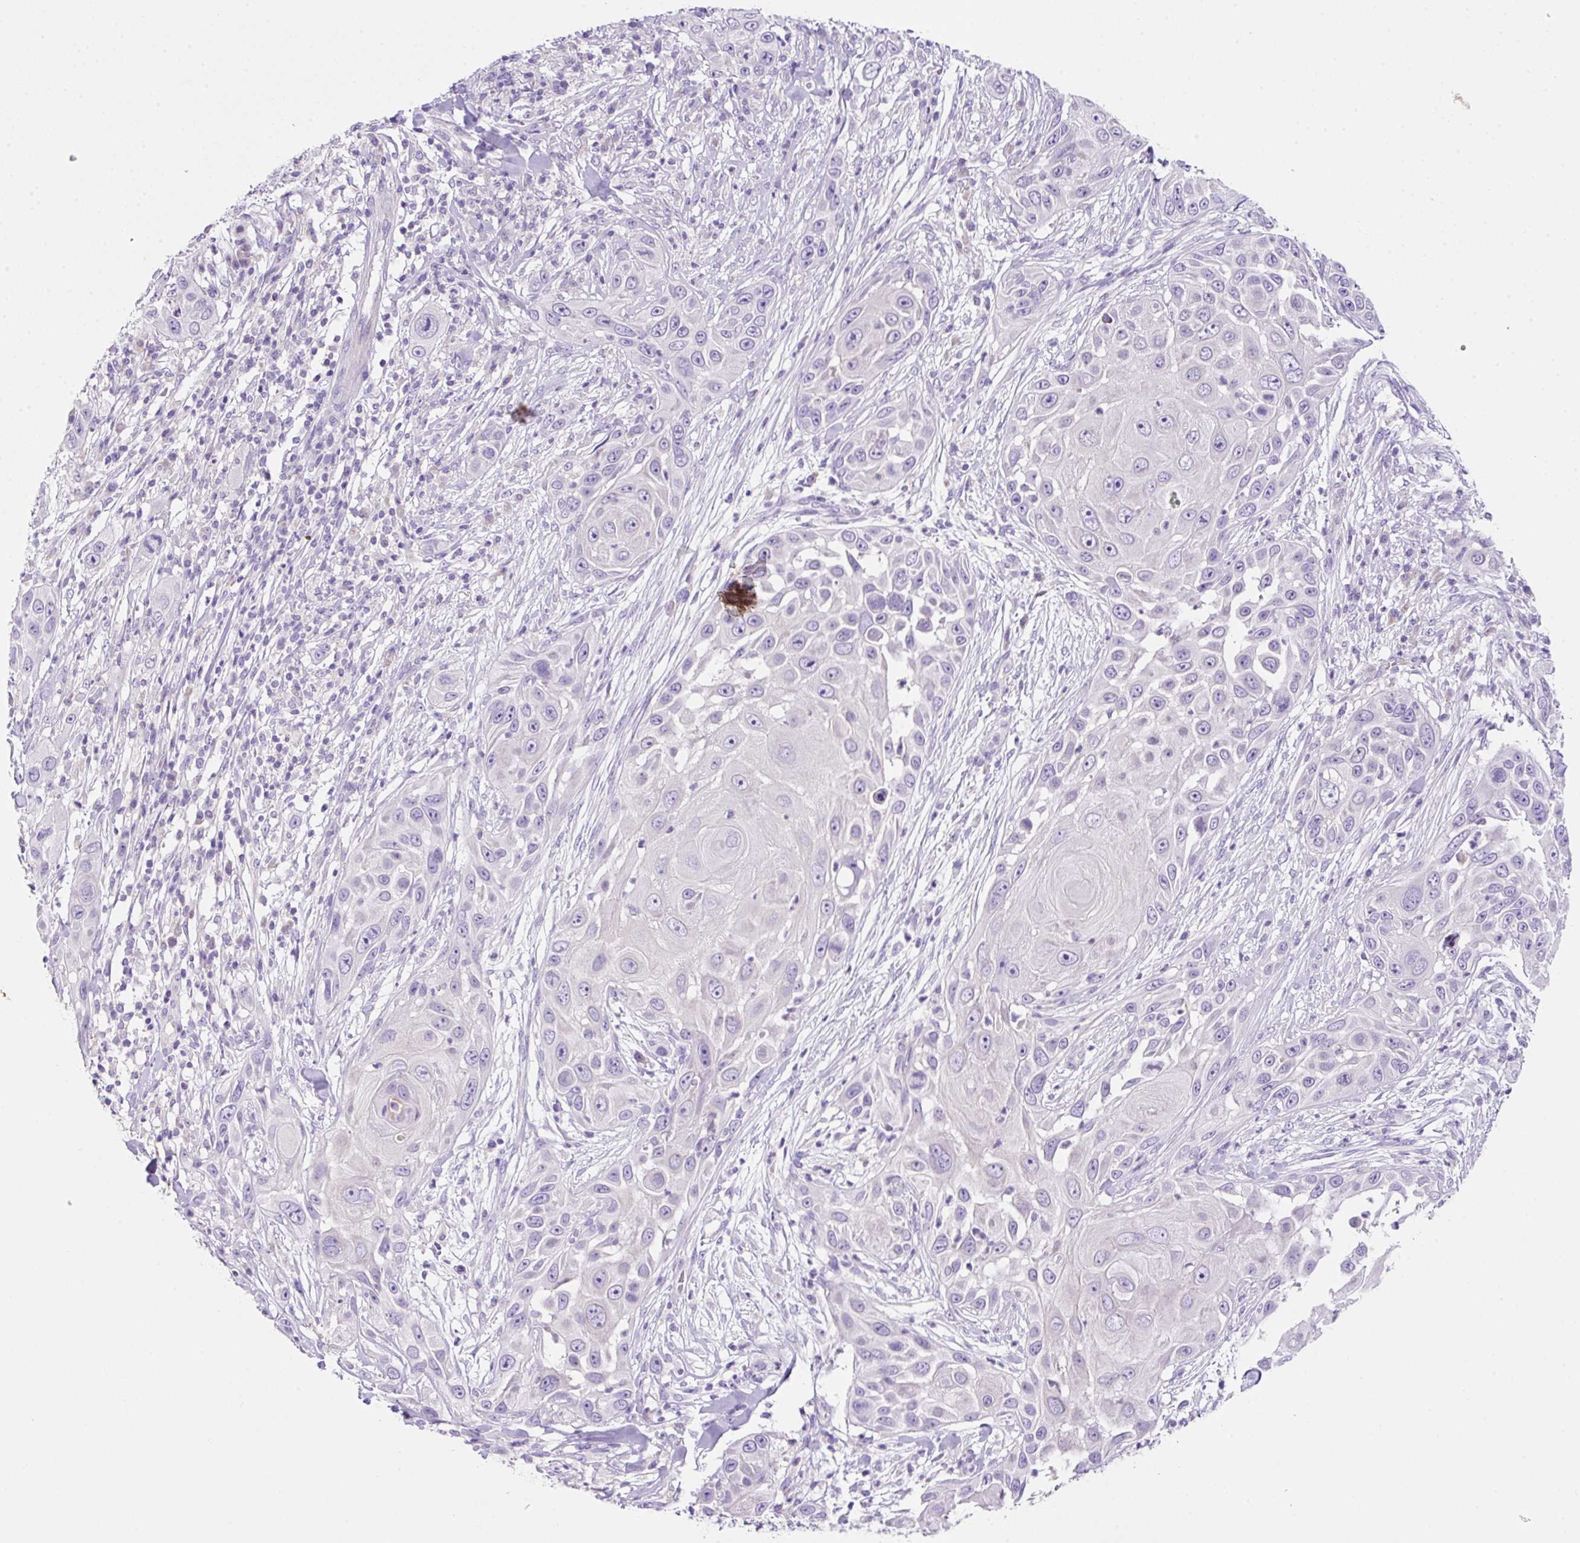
{"staining": {"intensity": "negative", "quantity": "none", "location": "none"}, "tissue": "skin cancer", "cell_type": "Tumor cells", "image_type": "cancer", "snomed": [{"axis": "morphology", "description": "Squamous cell carcinoma, NOS"}, {"axis": "topography", "description": "Skin"}], "caption": "This is a image of IHC staining of squamous cell carcinoma (skin), which shows no positivity in tumor cells.", "gene": "NDST3", "patient": {"sex": "female", "age": 44}}